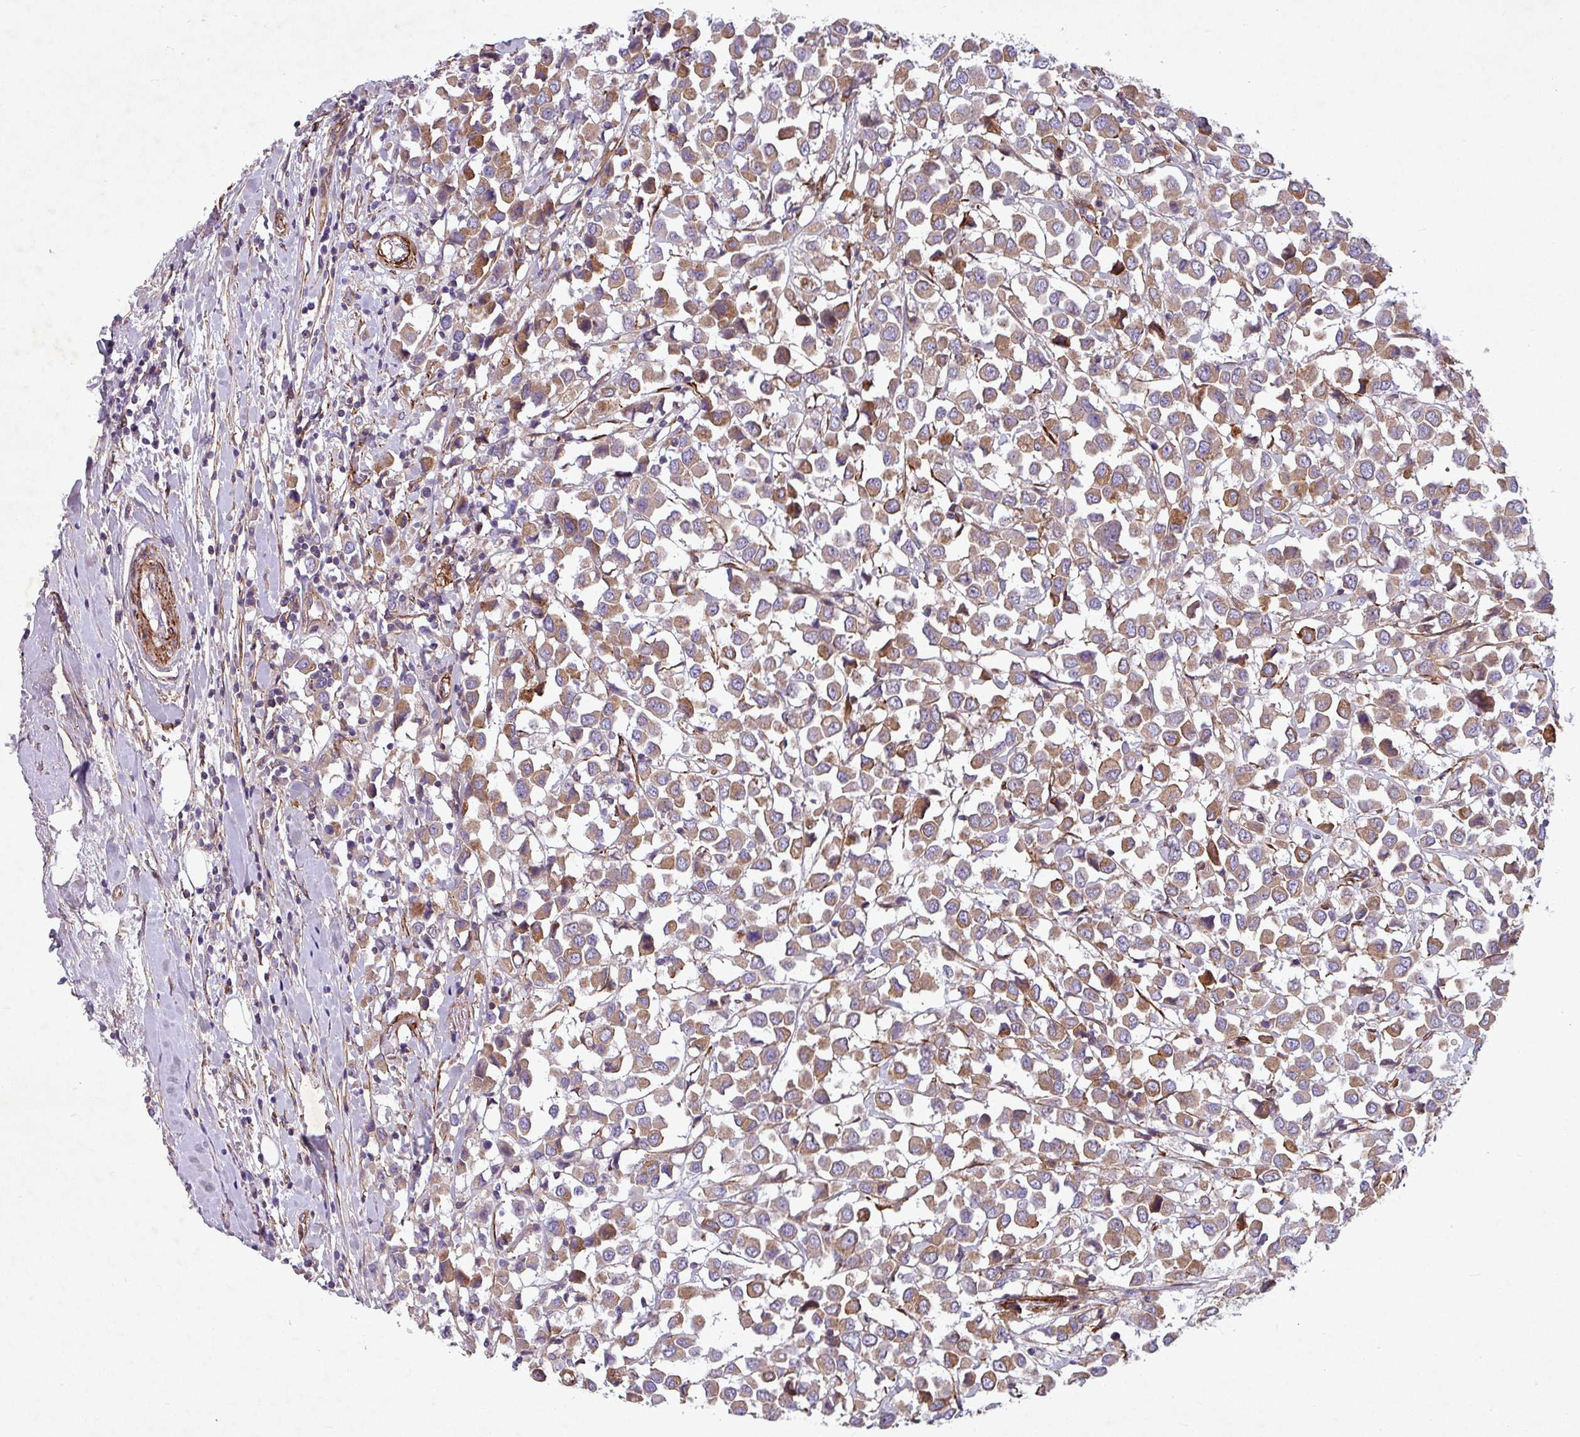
{"staining": {"intensity": "moderate", "quantity": ">75%", "location": "cytoplasmic/membranous"}, "tissue": "breast cancer", "cell_type": "Tumor cells", "image_type": "cancer", "snomed": [{"axis": "morphology", "description": "Duct carcinoma"}, {"axis": "topography", "description": "Breast"}], "caption": "Protein staining shows moderate cytoplasmic/membranous positivity in about >75% of tumor cells in breast cancer.", "gene": "ATP2C2", "patient": {"sex": "female", "age": 61}}